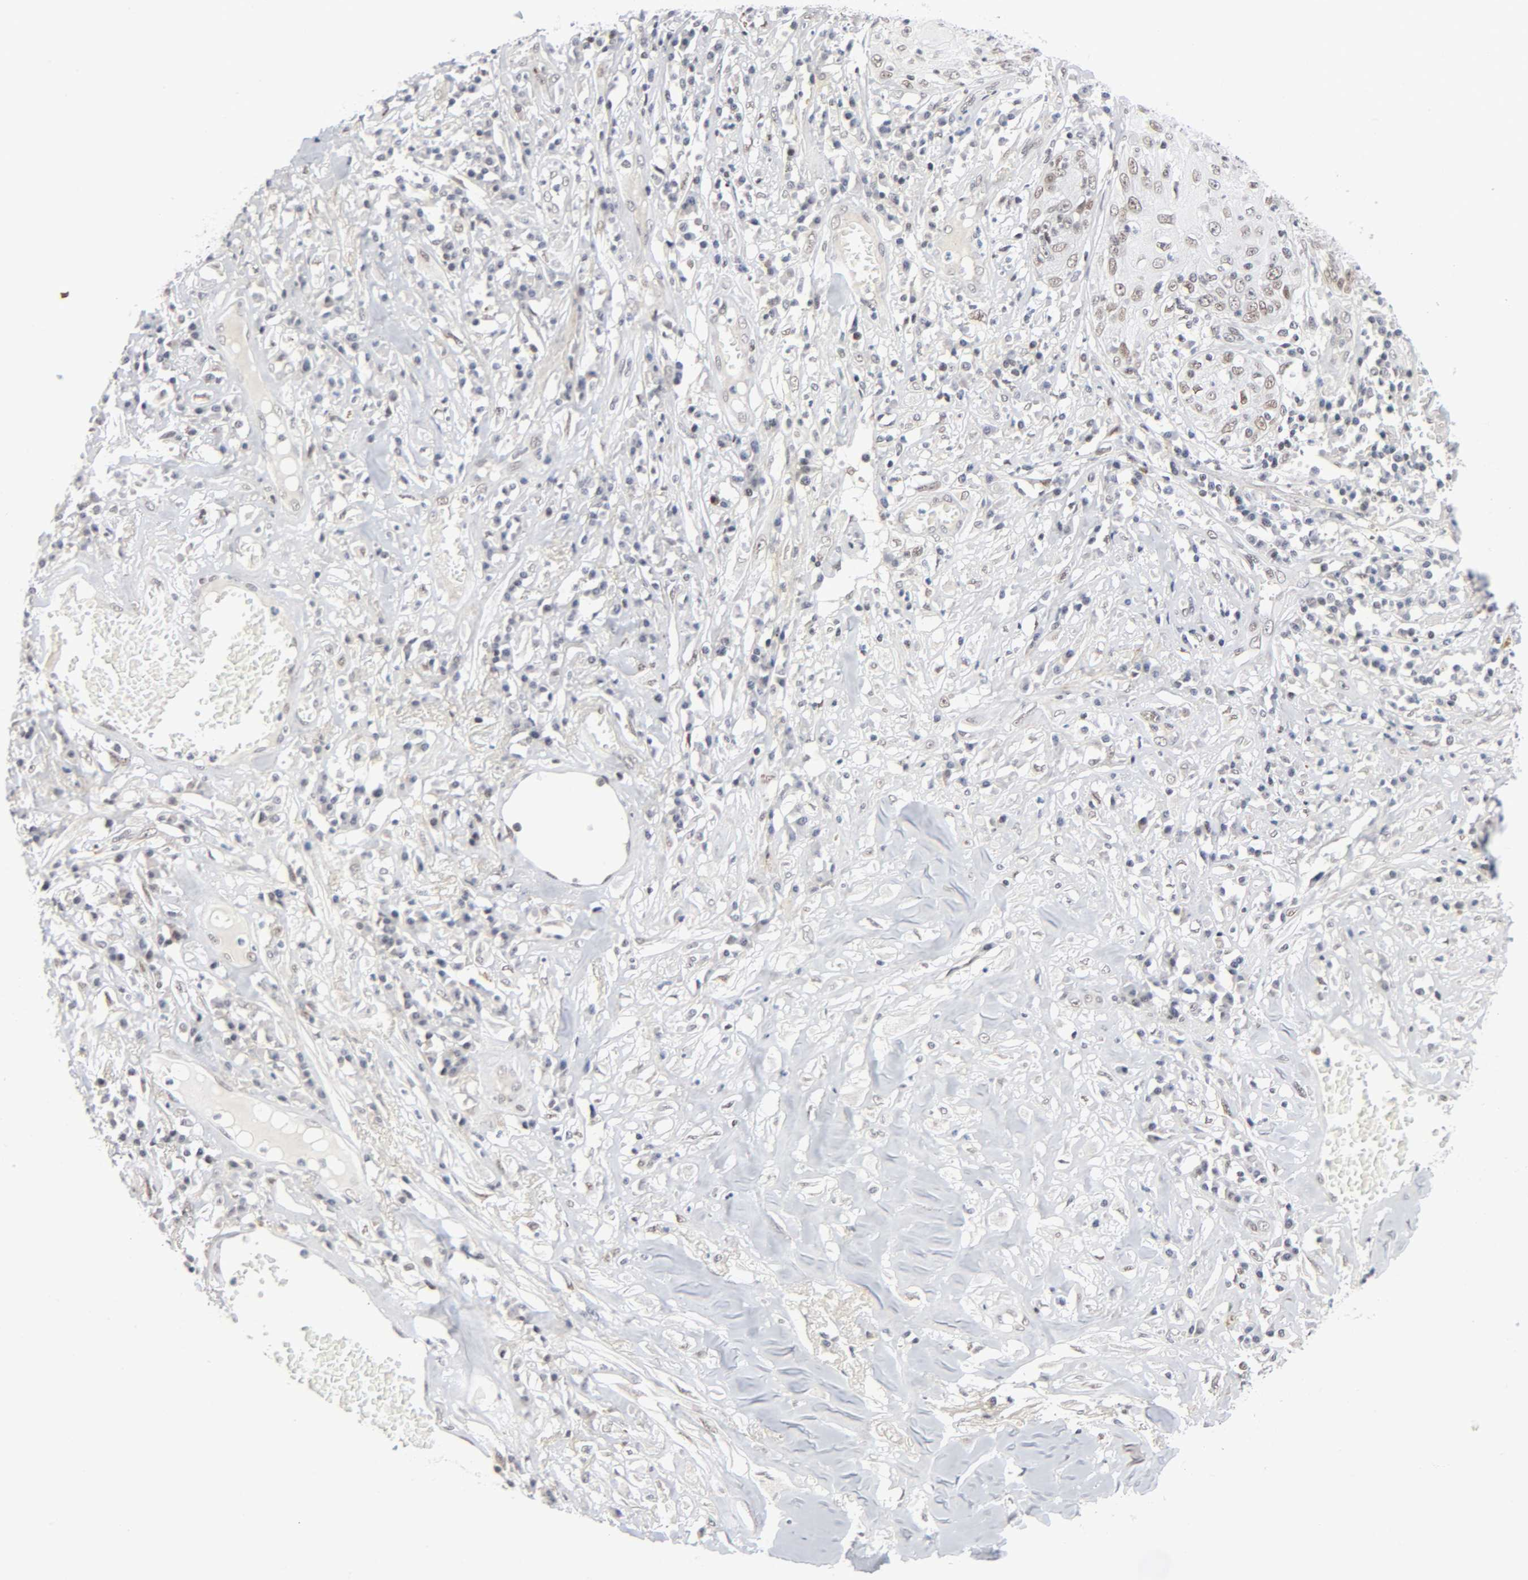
{"staining": {"intensity": "weak", "quantity": ">75%", "location": "nuclear"}, "tissue": "skin cancer", "cell_type": "Tumor cells", "image_type": "cancer", "snomed": [{"axis": "morphology", "description": "Squamous cell carcinoma, NOS"}, {"axis": "topography", "description": "Skin"}], "caption": "Protein staining of skin cancer (squamous cell carcinoma) tissue reveals weak nuclear positivity in approximately >75% of tumor cells. (DAB IHC with brightfield microscopy, high magnification).", "gene": "DIDO1", "patient": {"sex": "male", "age": 65}}